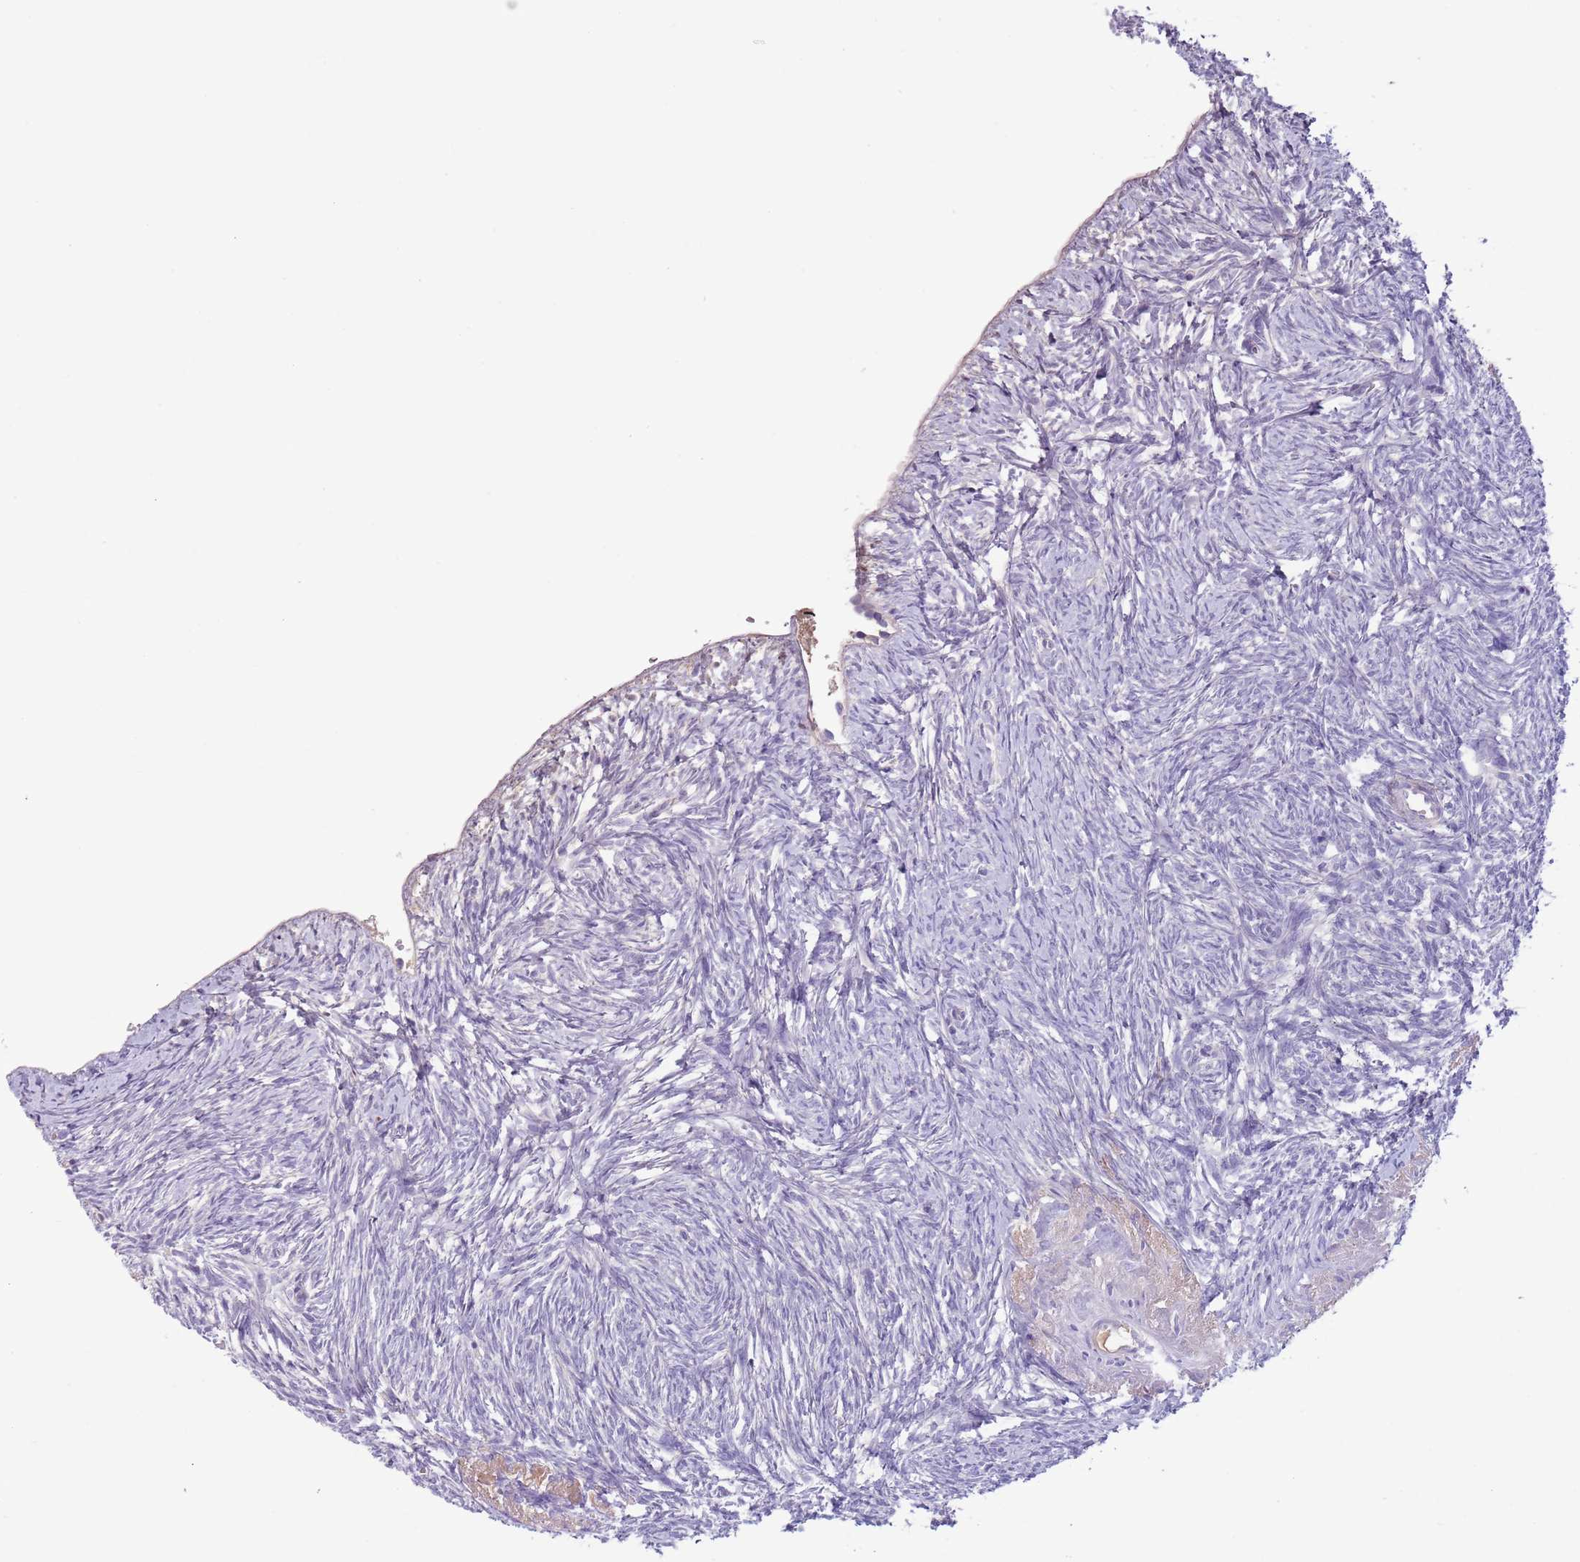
{"staining": {"intensity": "negative", "quantity": "none", "location": "none"}, "tissue": "ovary", "cell_type": "Ovarian stroma cells", "image_type": "normal", "snomed": [{"axis": "morphology", "description": "Normal tissue, NOS"}, {"axis": "topography", "description": "Ovary"}], "caption": "The micrograph shows no significant staining in ovarian stroma cells of ovary. (DAB (3,3'-diaminobenzidine) IHC visualized using brightfield microscopy, high magnification).", "gene": "CFH", "patient": {"sex": "female", "age": 51}}